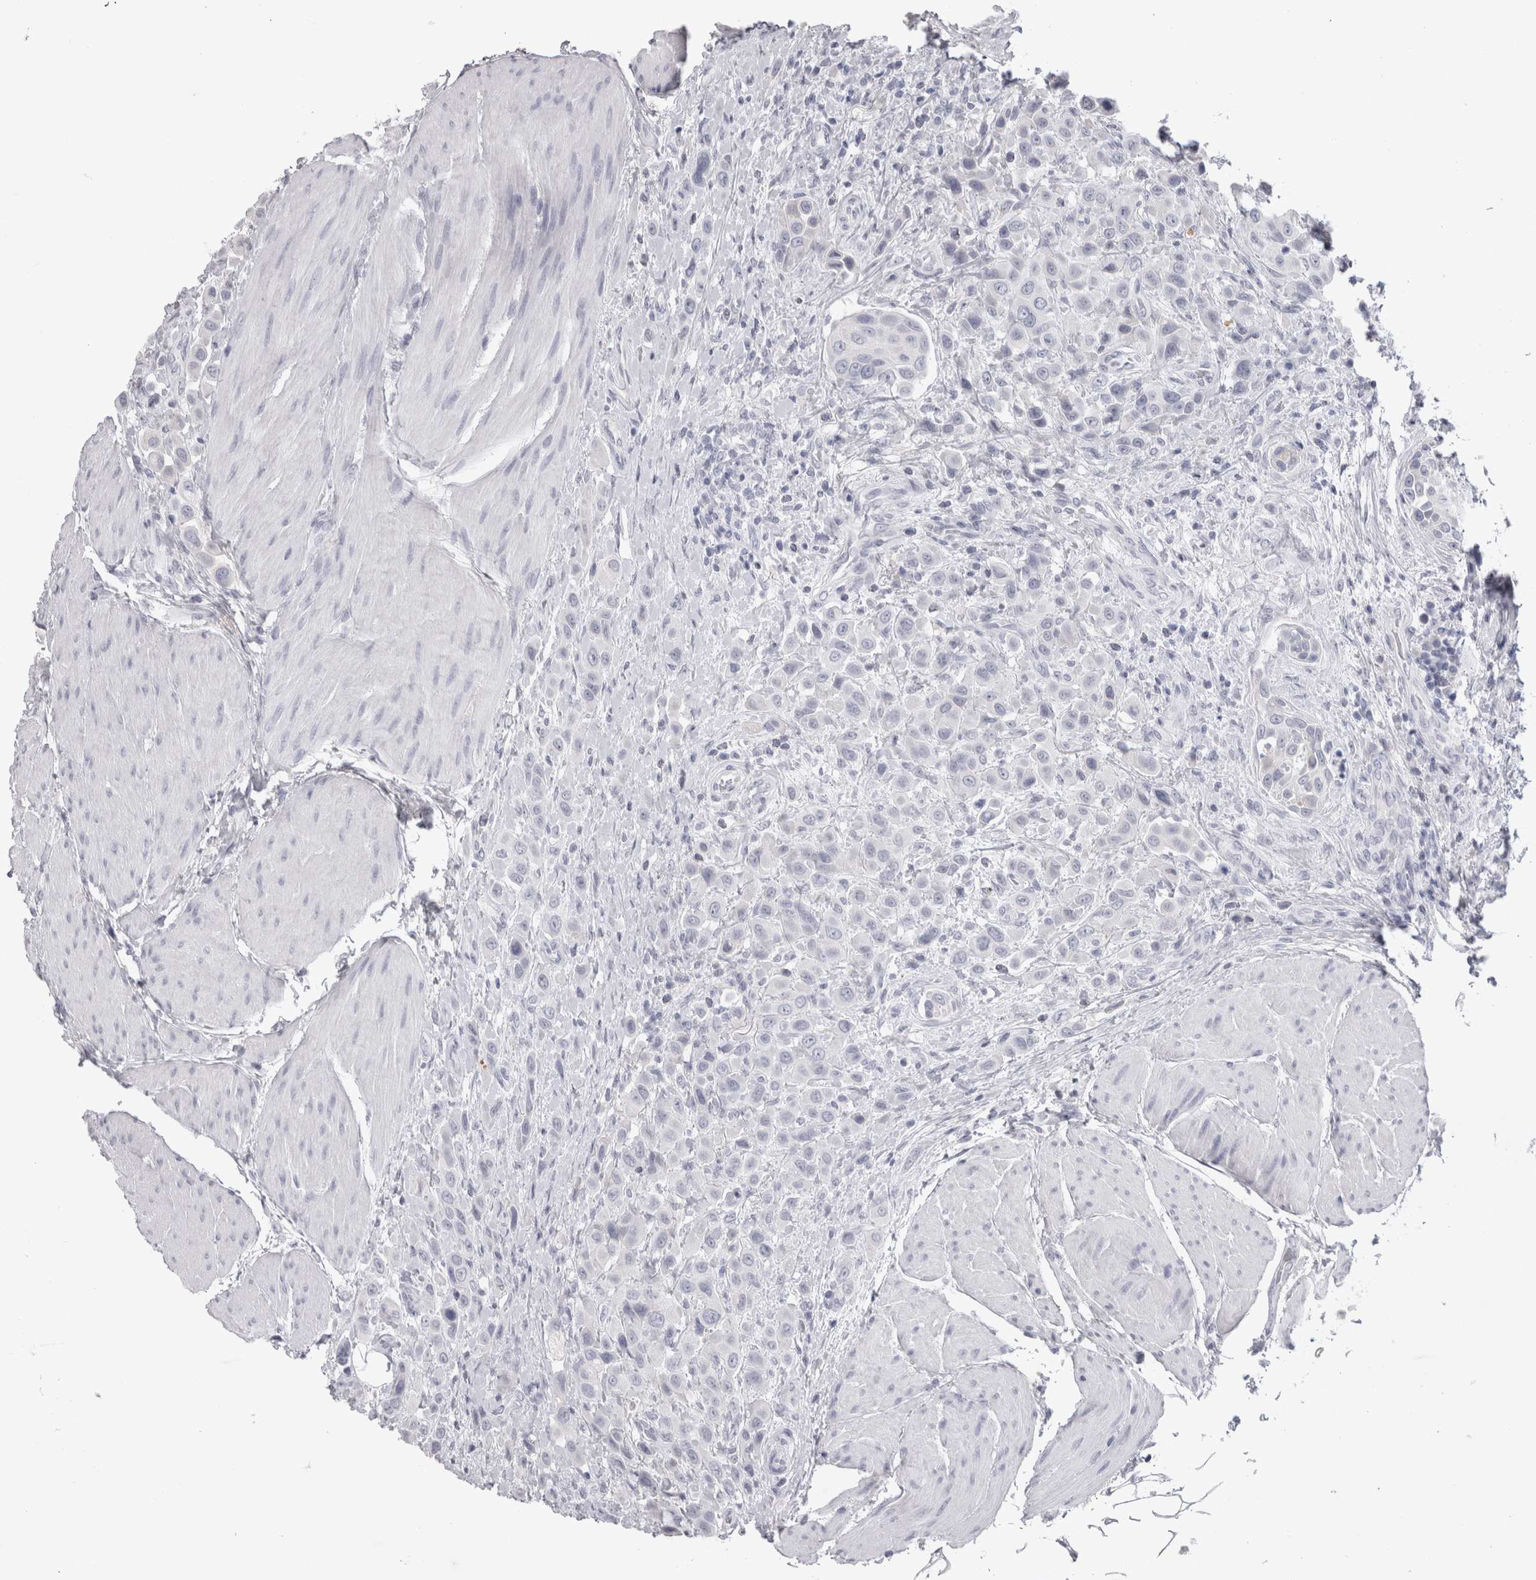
{"staining": {"intensity": "negative", "quantity": "none", "location": "none"}, "tissue": "urothelial cancer", "cell_type": "Tumor cells", "image_type": "cancer", "snomed": [{"axis": "morphology", "description": "Urothelial carcinoma, High grade"}, {"axis": "topography", "description": "Urinary bladder"}], "caption": "An image of human urothelial carcinoma (high-grade) is negative for staining in tumor cells.", "gene": "ADAM2", "patient": {"sex": "male", "age": 50}}